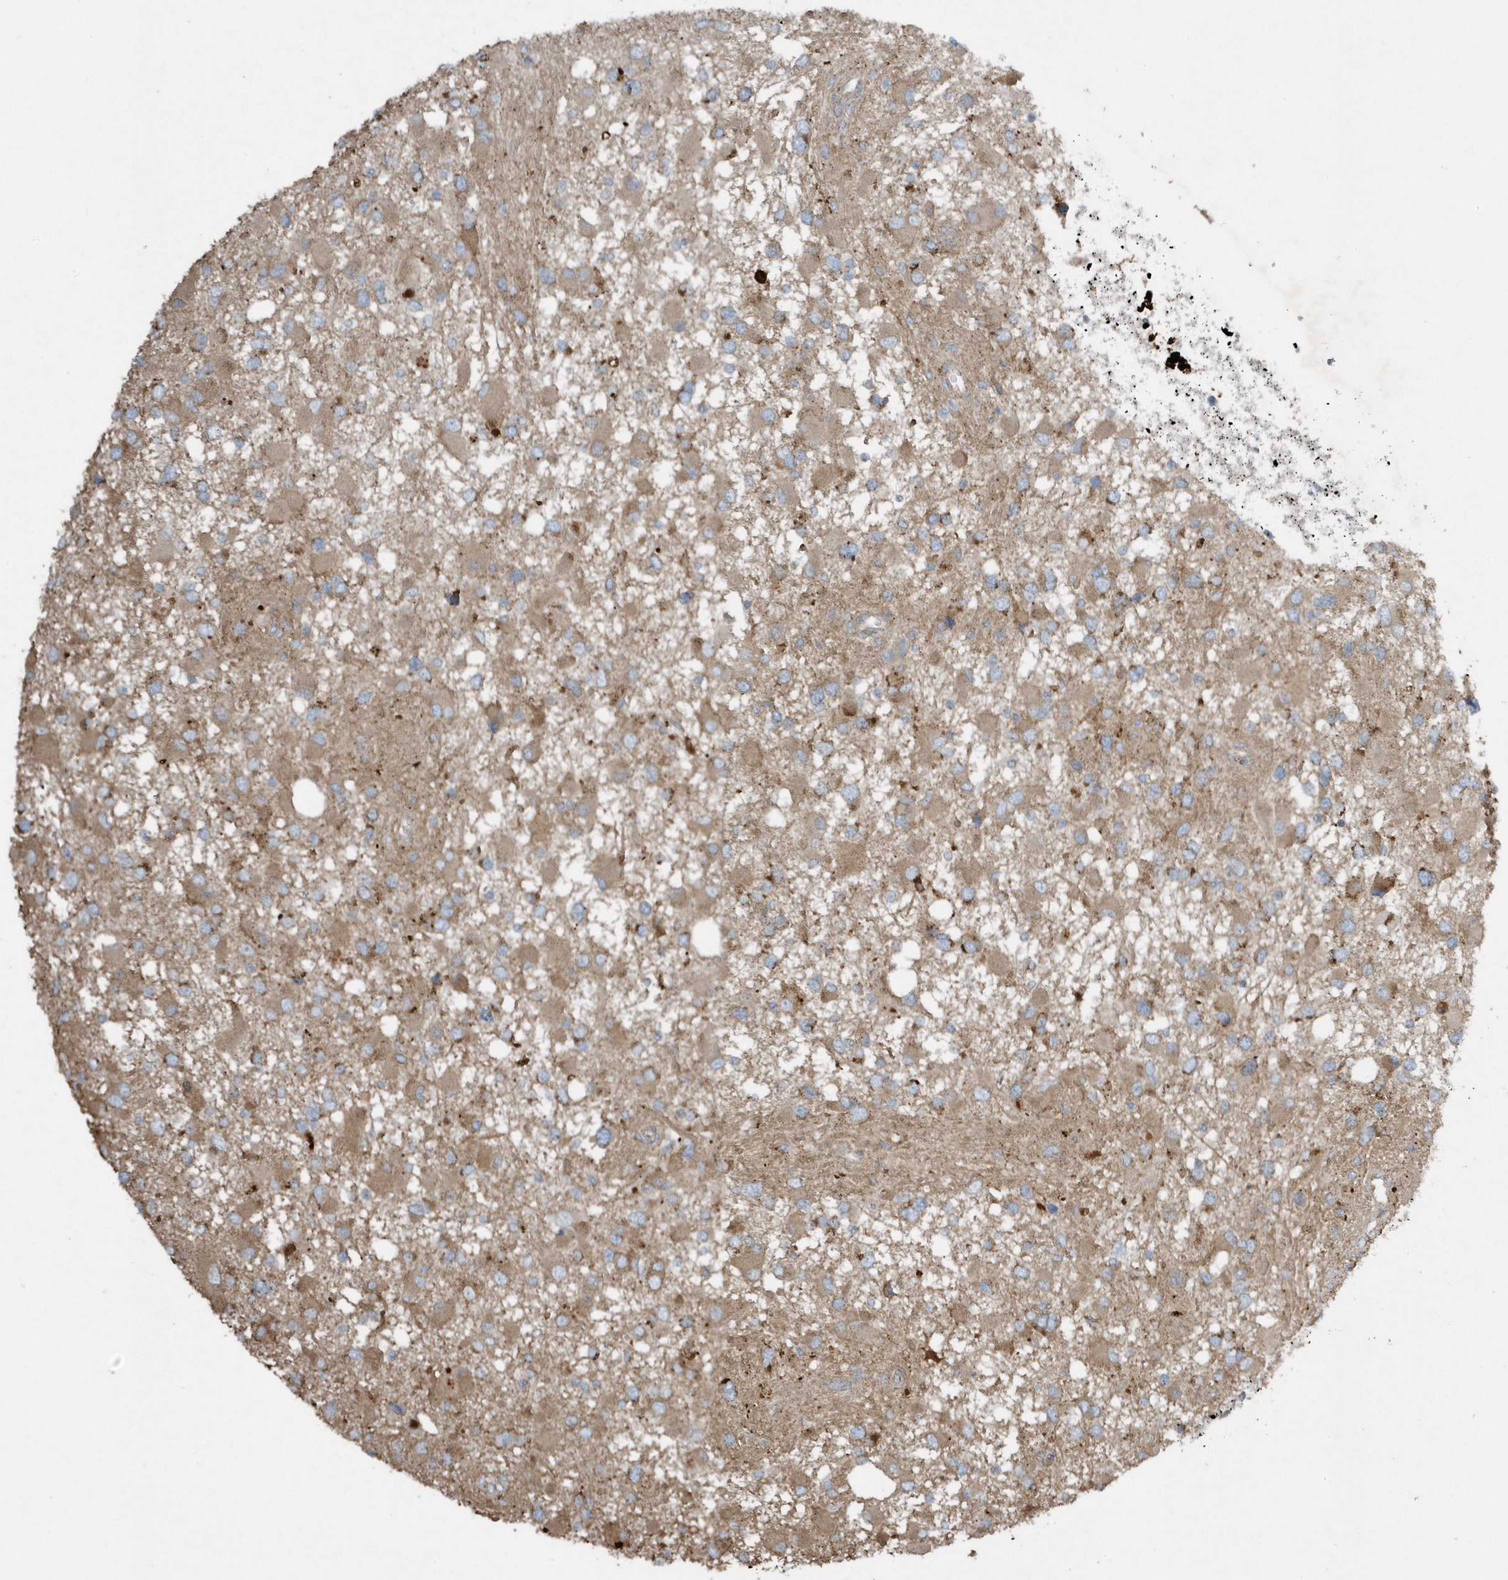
{"staining": {"intensity": "moderate", "quantity": "25%-75%", "location": "cytoplasmic/membranous"}, "tissue": "glioma", "cell_type": "Tumor cells", "image_type": "cancer", "snomed": [{"axis": "morphology", "description": "Glioma, malignant, High grade"}, {"axis": "topography", "description": "Brain"}], "caption": "DAB (3,3'-diaminobenzidine) immunohistochemical staining of human malignant glioma (high-grade) displays moderate cytoplasmic/membranous protein expression in about 25%-75% of tumor cells. The staining was performed using DAB to visualize the protein expression in brown, while the nuclei were stained in blue with hematoxylin (Magnification: 20x).", "gene": "SLC38A2", "patient": {"sex": "male", "age": 53}}